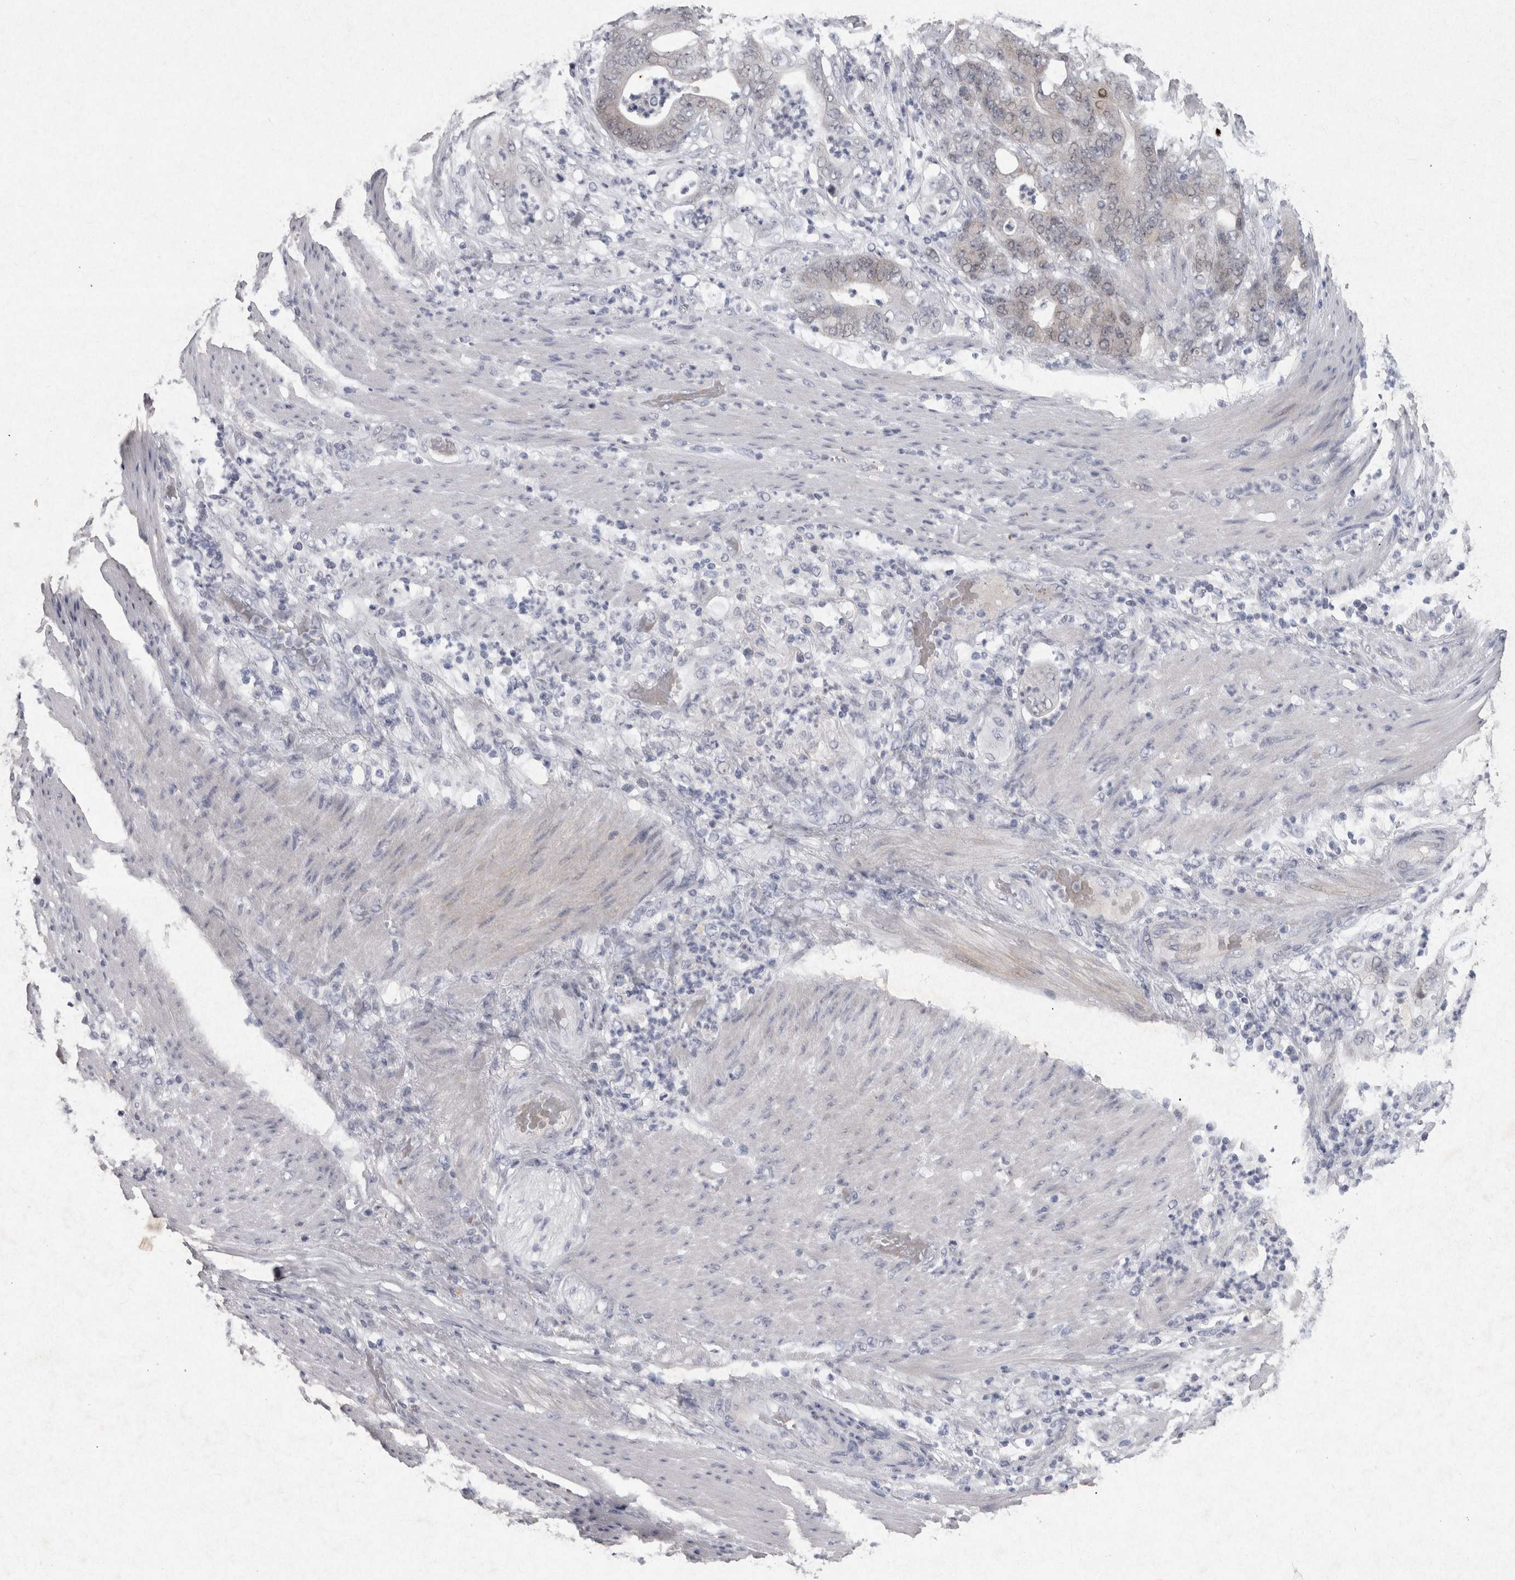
{"staining": {"intensity": "weak", "quantity": "<25%", "location": "nuclear"}, "tissue": "stomach cancer", "cell_type": "Tumor cells", "image_type": "cancer", "snomed": [{"axis": "morphology", "description": "Adenocarcinoma, NOS"}, {"axis": "topography", "description": "Stomach"}], "caption": "Stomach cancer (adenocarcinoma) was stained to show a protein in brown. There is no significant staining in tumor cells.", "gene": "PDX1", "patient": {"sex": "female", "age": 73}}